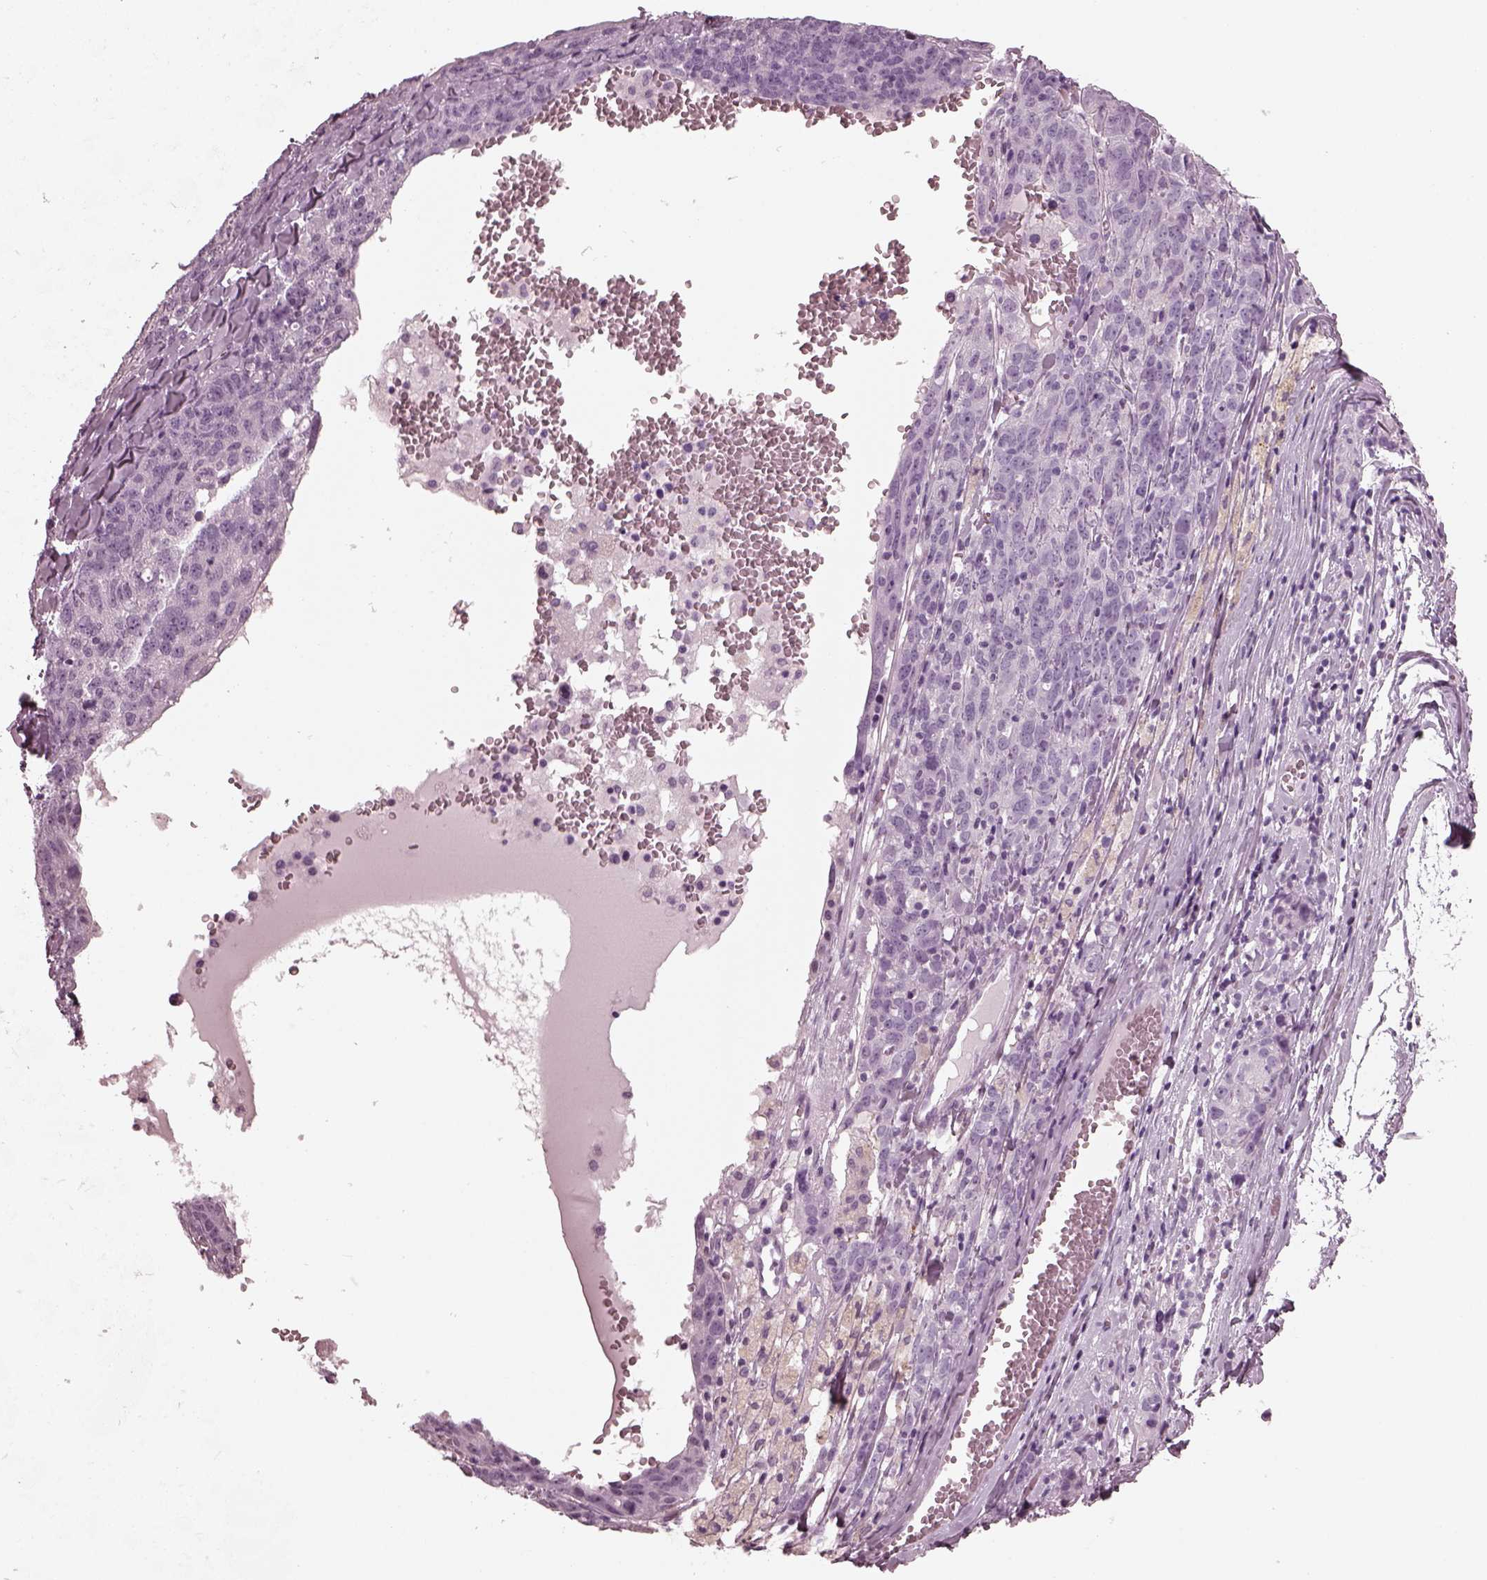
{"staining": {"intensity": "negative", "quantity": "none", "location": "none"}, "tissue": "ovarian cancer", "cell_type": "Tumor cells", "image_type": "cancer", "snomed": [{"axis": "morphology", "description": "Cystadenocarcinoma, serous, NOS"}, {"axis": "topography", "description": "Ovary"}], "caption": "Micrograph shows no significant protein staining in tumor cells of serous cystadenocarcinoma (ovarian). (Brightfield microscopy of DAB (3,3'-diaminobenzidine) IHC at high magnification).", "gene": "RCVRN", "patient": {"sex": "female", "age": 71}}